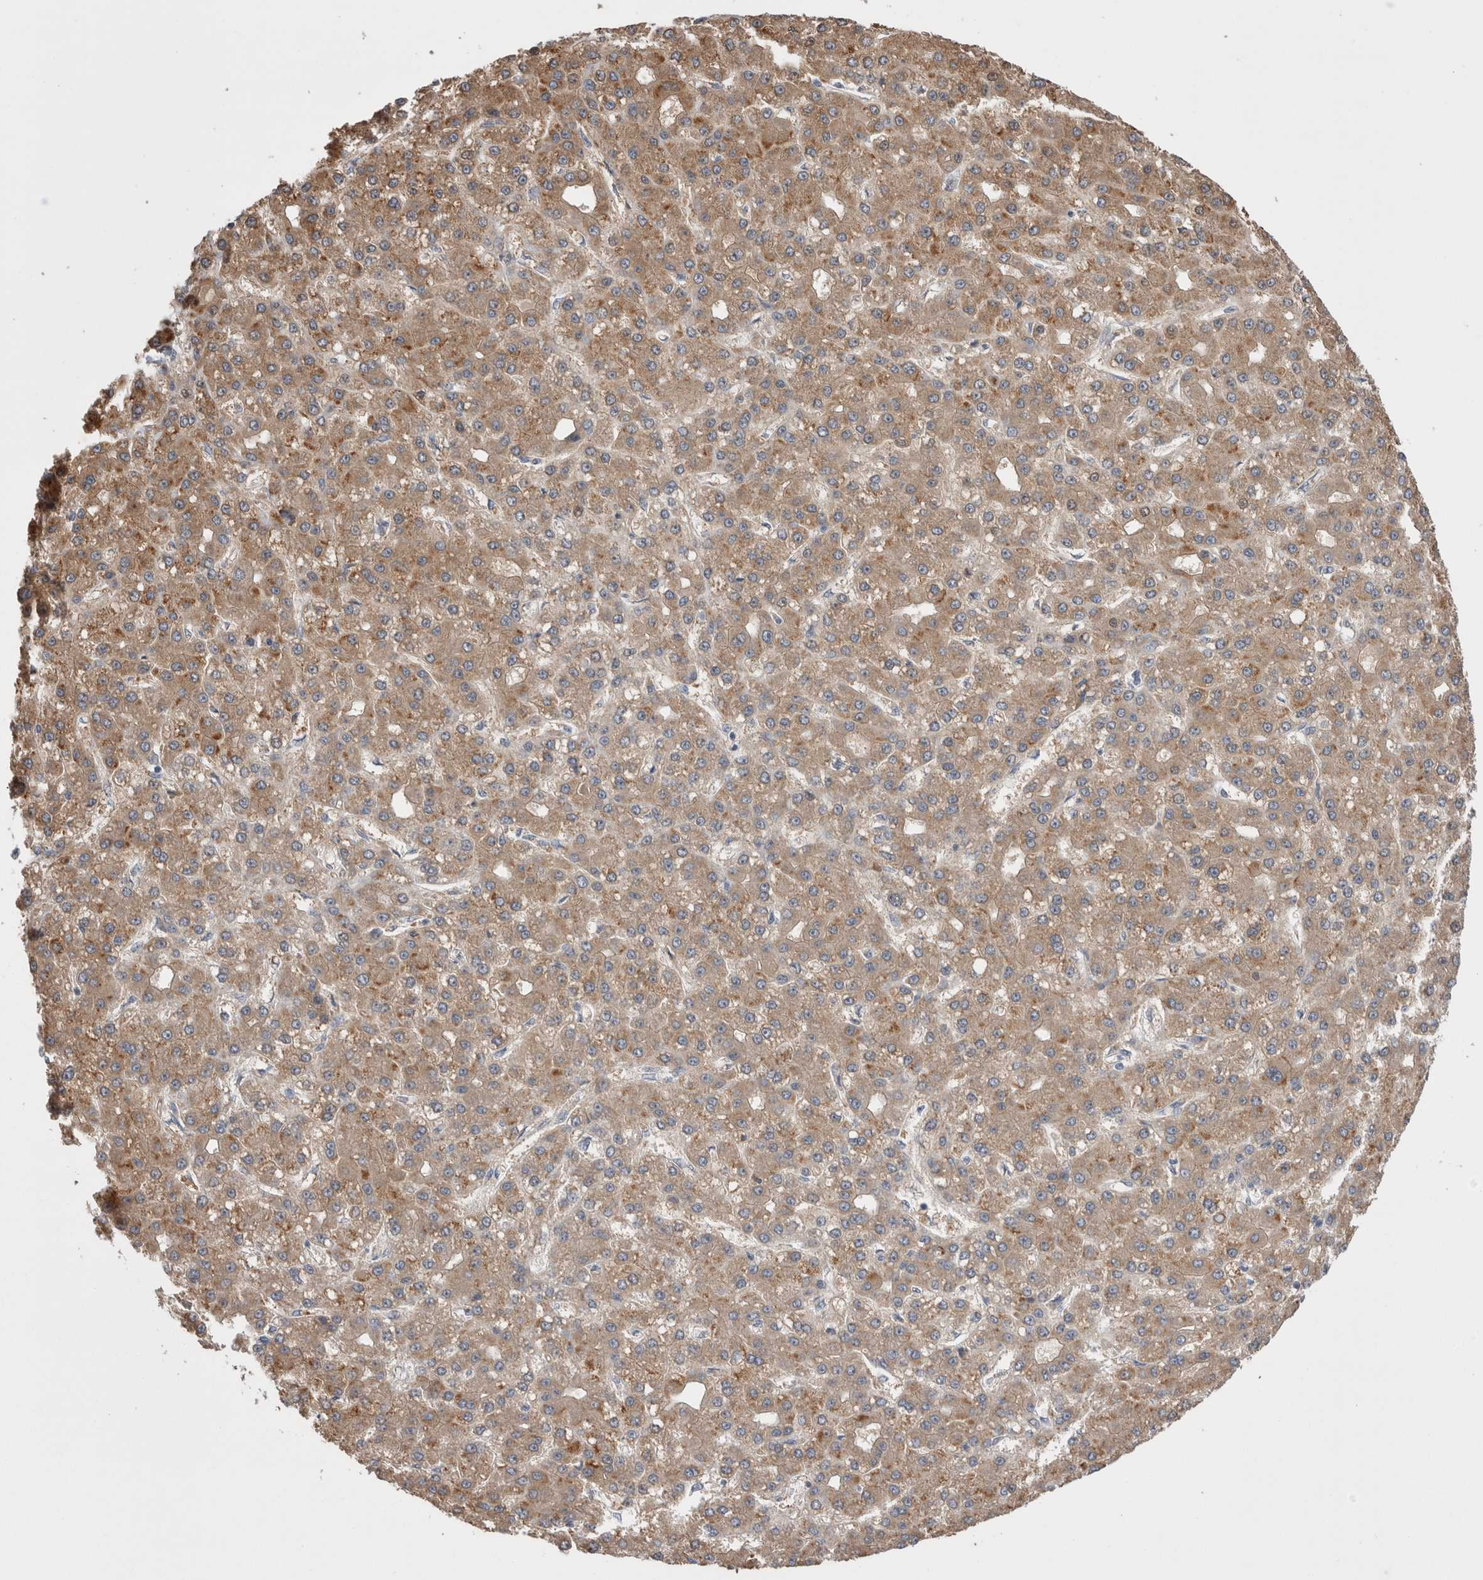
{"staining": {"intensity": "moderate", "quantity": ">75%", "location": "cytoplasmic/membranous"}, "tissue": "liver cancer", "cell_type": "Tumor cells", "image_type": "cancer", "snomed": [{"axis": "morphology", "description": "Carcinoma, Hepatocellular, NOS"}, {"axis": "topography", "description": "Liver"}], "caption": "Immunohistochemistry photomicrograph of neoplastic tissue: human liver hepatocellular carcinoma stained using immunohistochemistry demonstrates medium levels of moderate protein expression localized specifically in the cytoplasmic/membranous of tumor cells, appearing as a cytoplasmic/membranous brown color.", "gene": "OTOR", "patient": {"sex": "male", "age": 67}}